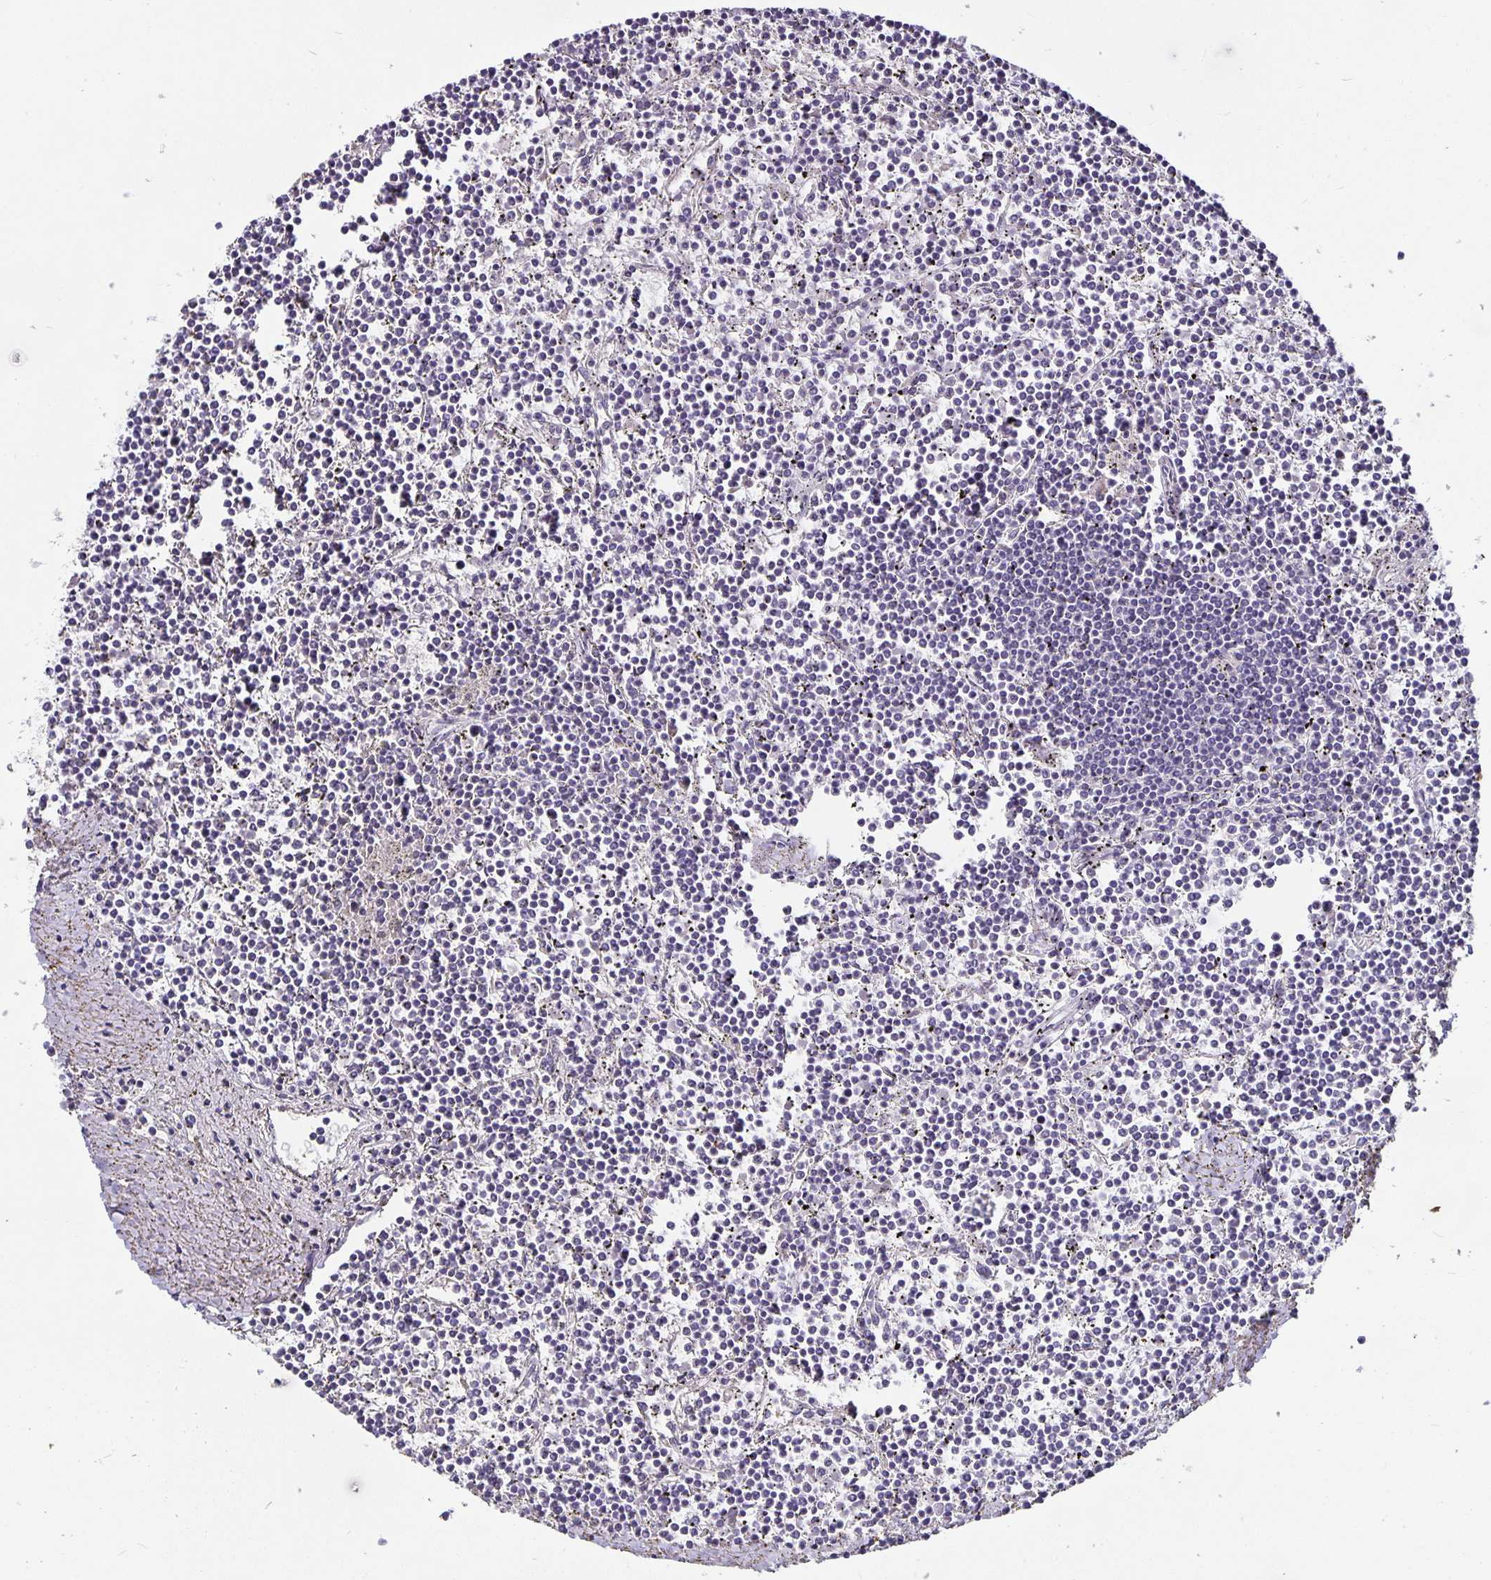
{"staining": {"intensity": "negative", "quantity": "none", "location": "none"}, "tissue": "lymphoma", "cell_type": "Tumor cells", "image_type": "cancer", "snomed": [{"axis": "morphology", "description": "Malignant lymphoma, non-Hodgkin's type, Low grade"}, {"axis": "topography", "description": "Spleen"}], "caption": "Immunohistochemistry (IHC) of human low-grade malignant lymphoma, non-Hodgkin's type shows no positivity in tumor cells.", "gene": "CA12", "patient": {"sex": "female", "age": 19}}